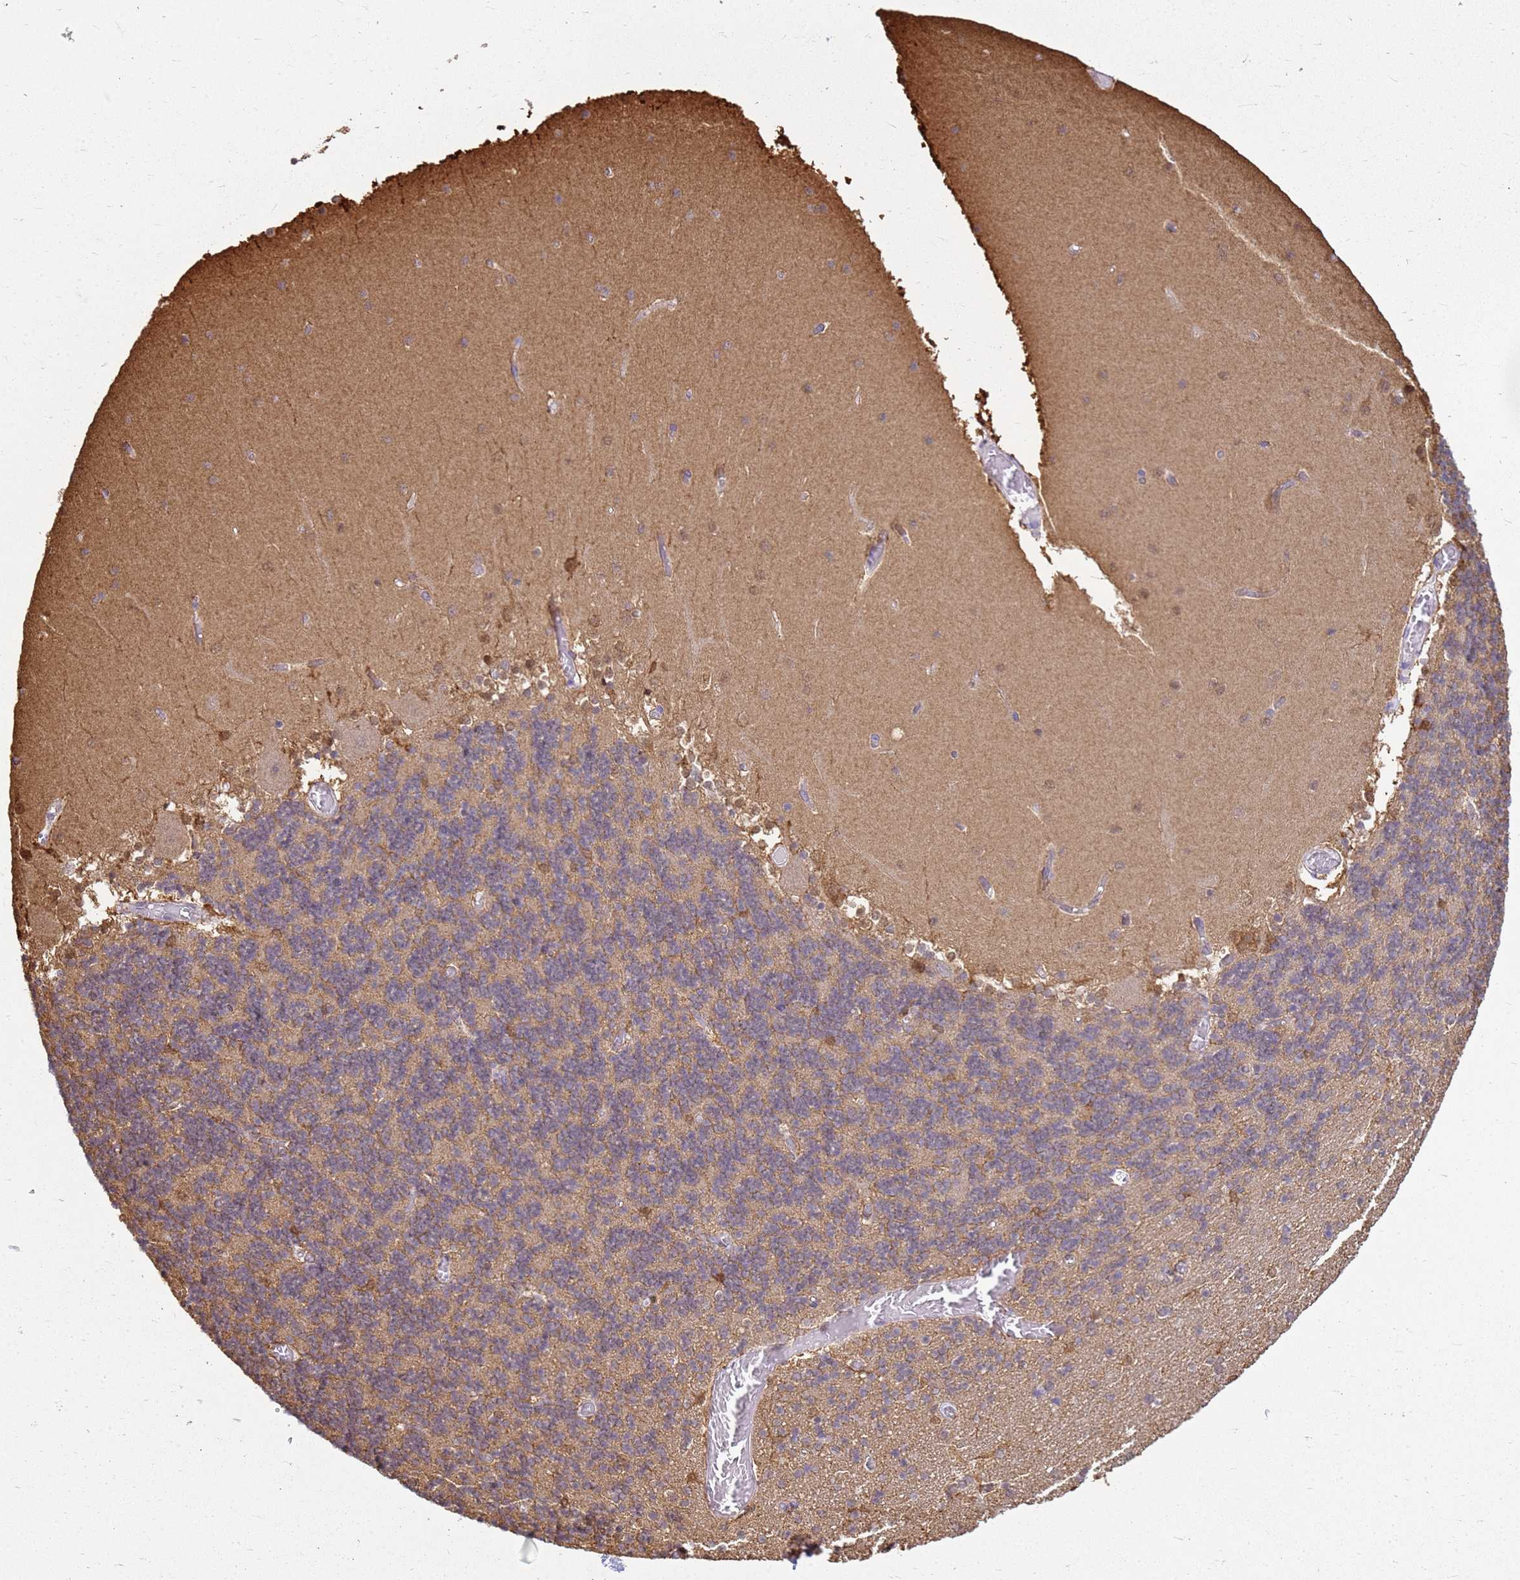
{"staining": {"intensity": "weak", "quantity": "25%-75%", "location": "cytoplasmic/membranous"}, "tissue": "cerebellum", "cell_type": "Cells in granular layer", "image_type": "normal", "snomed": [{"axis": "morphology", "description": "Normal tissue, NOS"}, {"axis": "topography", "description": "Cerebellum"}], "caption": "Cerebellum stained for a protein (brown) exhibits weak cytoplasmic/membranous positive staining in approximately 25%-75% of cells in granular layer.", "gene": "YWHAE", "patient": {"sex": "female", "age": 28}}